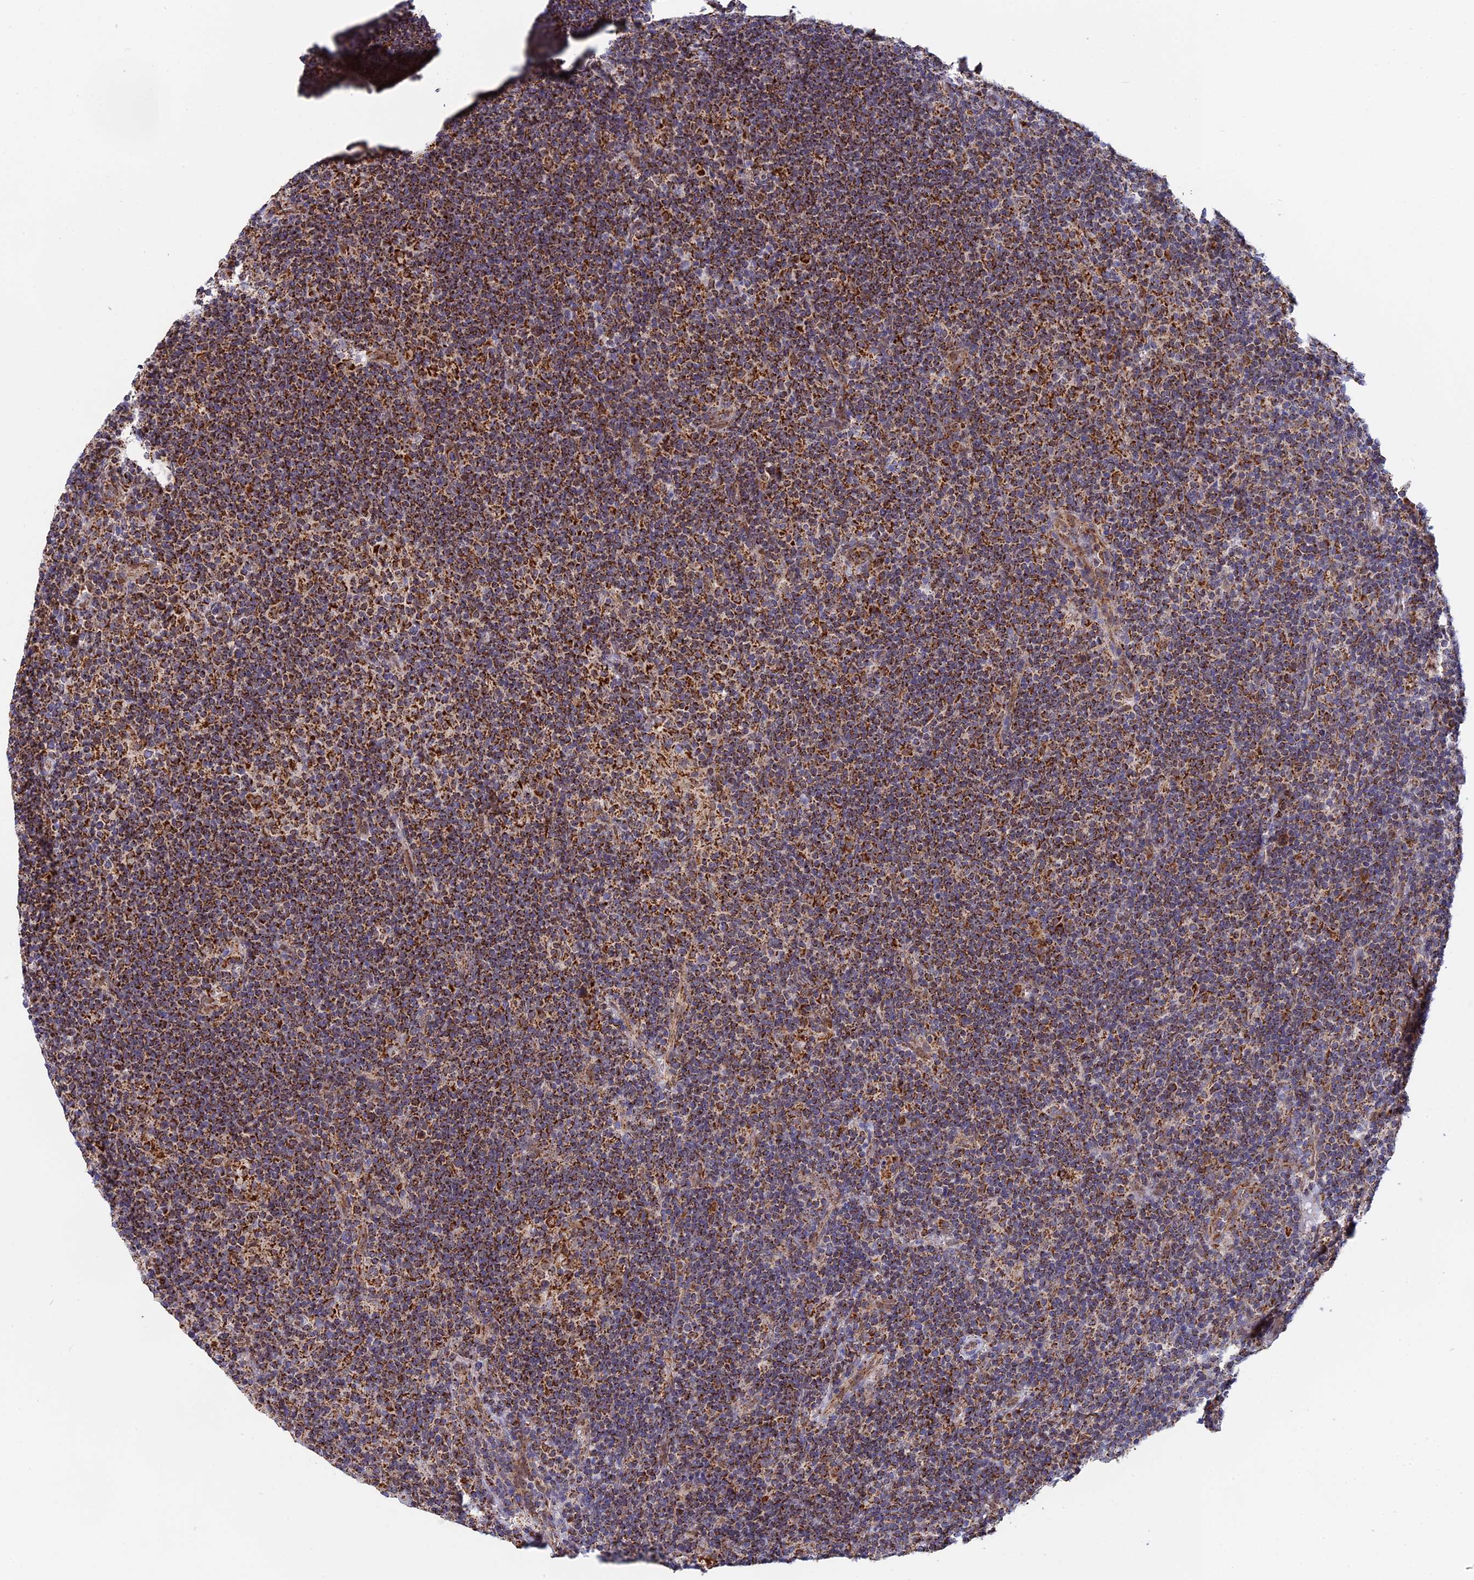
{"staining": {"intensity": "strong", "quantity": ">75%", "location": "cytoplasmic/membranous"}, "tissue": "lymphoma", "cell_type": "Tumor cells", "image_type": "cancer", "snomed": [{"axis": "morphology", "description": "Hodgkin's disease, NOS"}, {"axis": "topography", "description": "Lymph node"}], "caption": "There is high levels of strong cytoplasmic/membranous expression in tumor cells of Hodgkin's disease, as demonstrated by immunohistochemical staining (brown color).", "gene": "CDC16", "patient": {"sex": "female", "age": 57}}